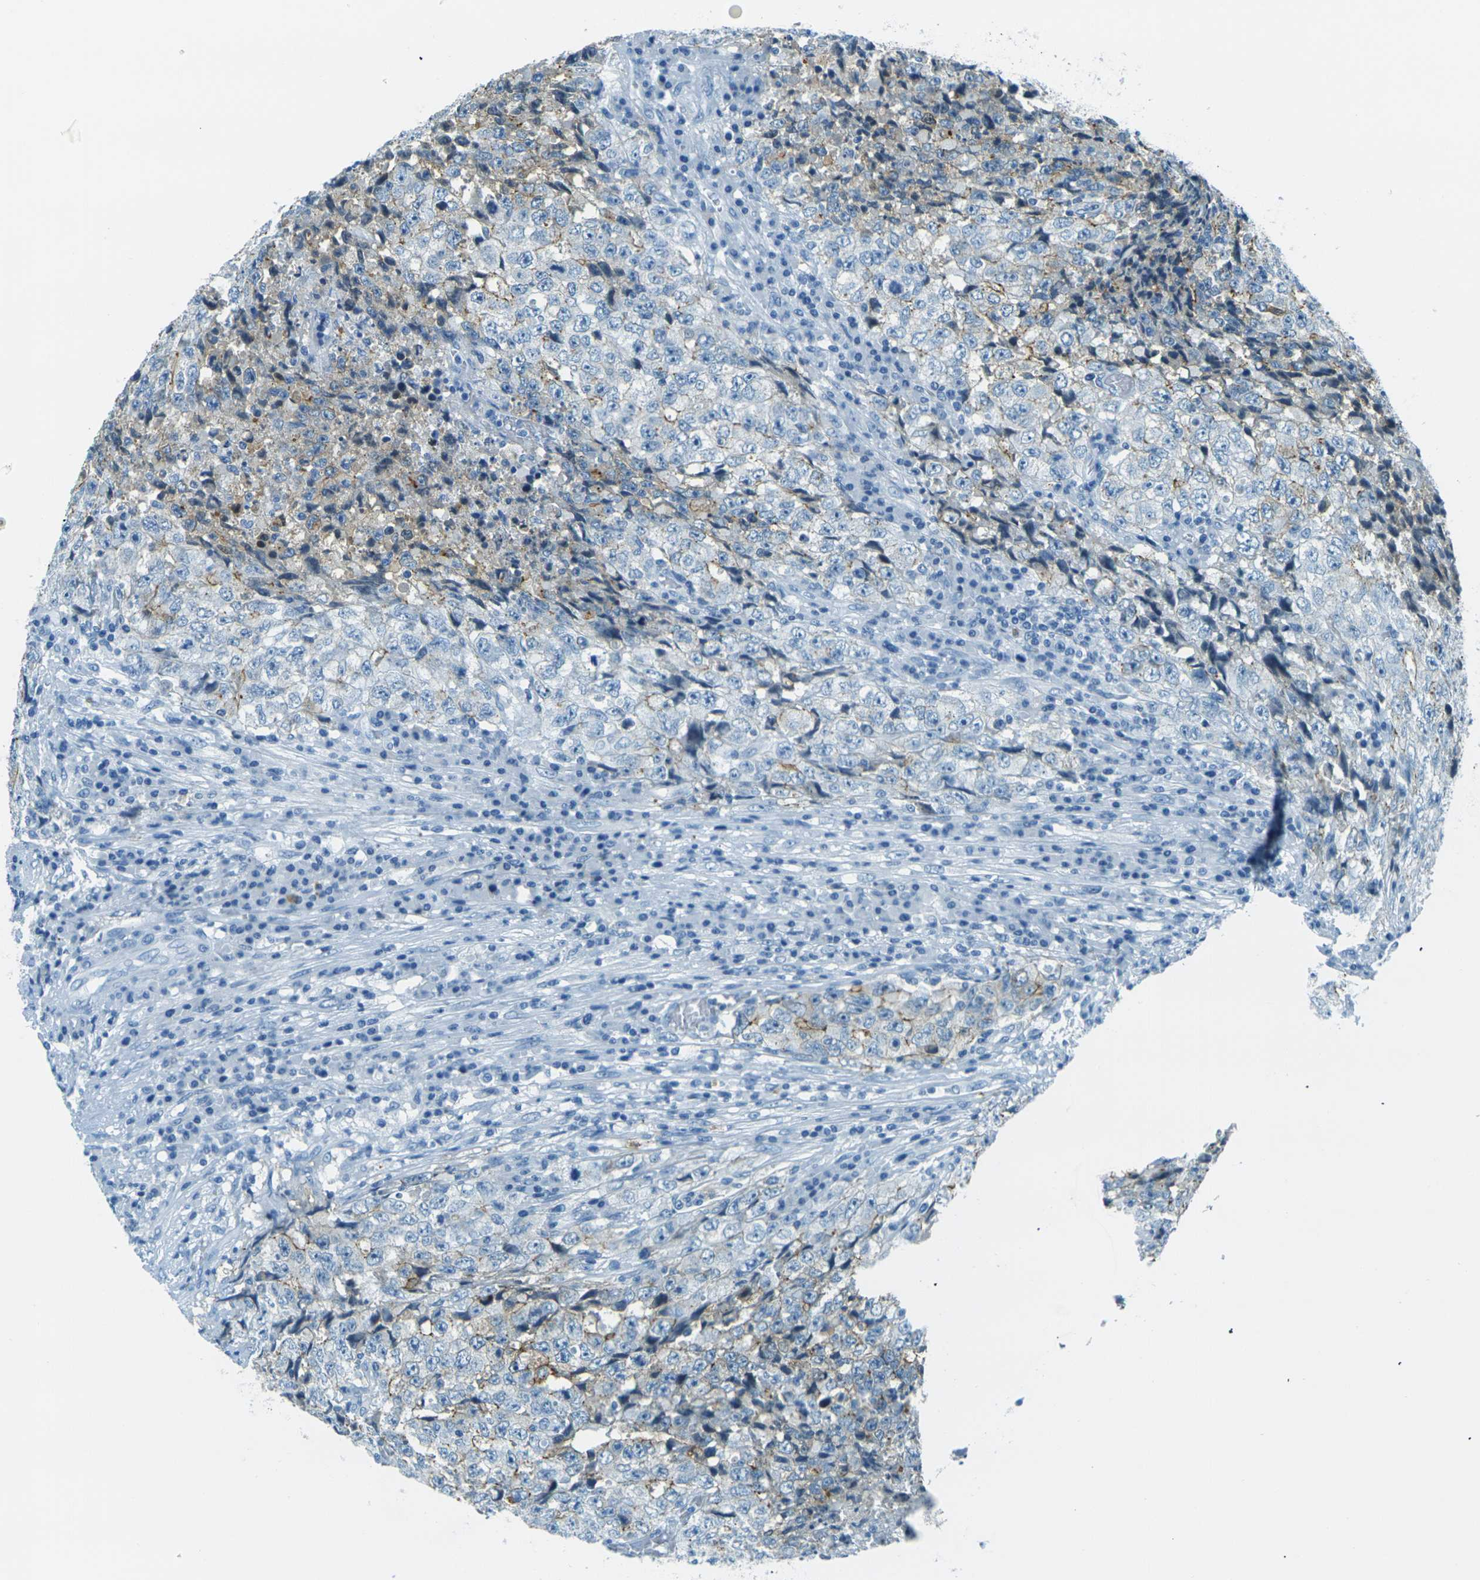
{"staining": {"intensity": "weak", "quantity": "<25%", "location": "cytoplasmic/membranous"}, "tissue": "testis cancer", "cell_type": "Tumor cells", "image_type": "cancer", "snomed": [{"axis": "morphology", "description": "Necrosis, NOS"}, {"axis": "morphology", "description": "Carcinoma, Embryonal, NOS"}, {"axis": "topography", "description": "Testis"}], "caption": "IHC of human embryonal carcinoma (testis) displays no positivity in tumor cells.", "gene": "OCLN", "patient": {"sex": "male", "age": 19}}